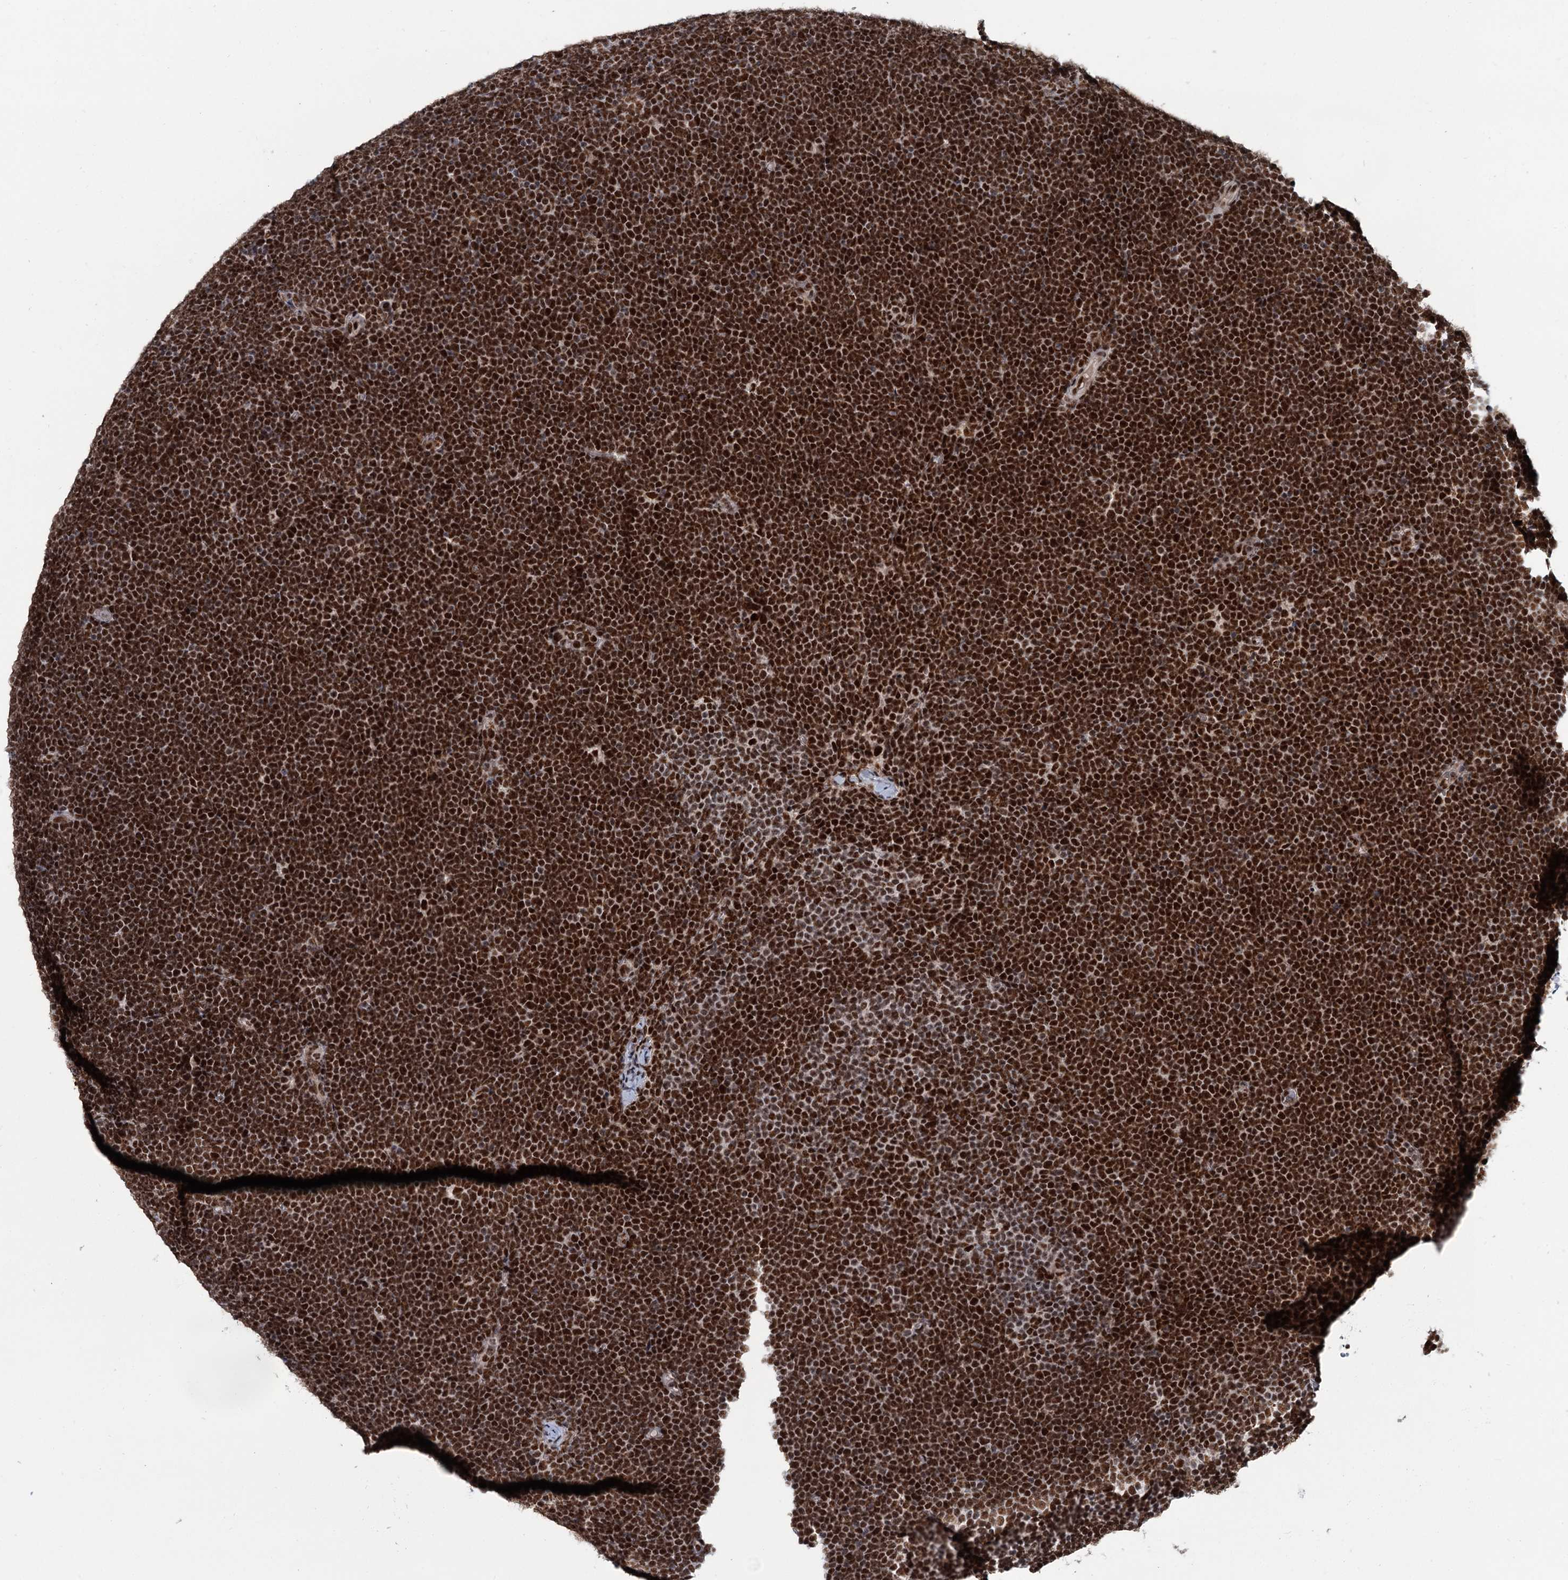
{"staining": {"intensity": "strong", "quantity": ">75%", "location": "nuclear"}, "tissue": "lymphoma", "cell_type": "Tumor cells", "image_type": "cancer", "snomed": [{"axis": "morphology", "description": "Malignant lymphoma, non-Hodgkin's type, High grade"}, {"axis": "topography", "description": "Lymph node"}], "caption": "This histopathology image exhibits immunohistochemistry (IHC) staining of lymphoma, with high strong nuclear expression in approximately >75% of tumor cells.", "gene": "WBP4", "patient": {"sex": "male", "age": 13}}